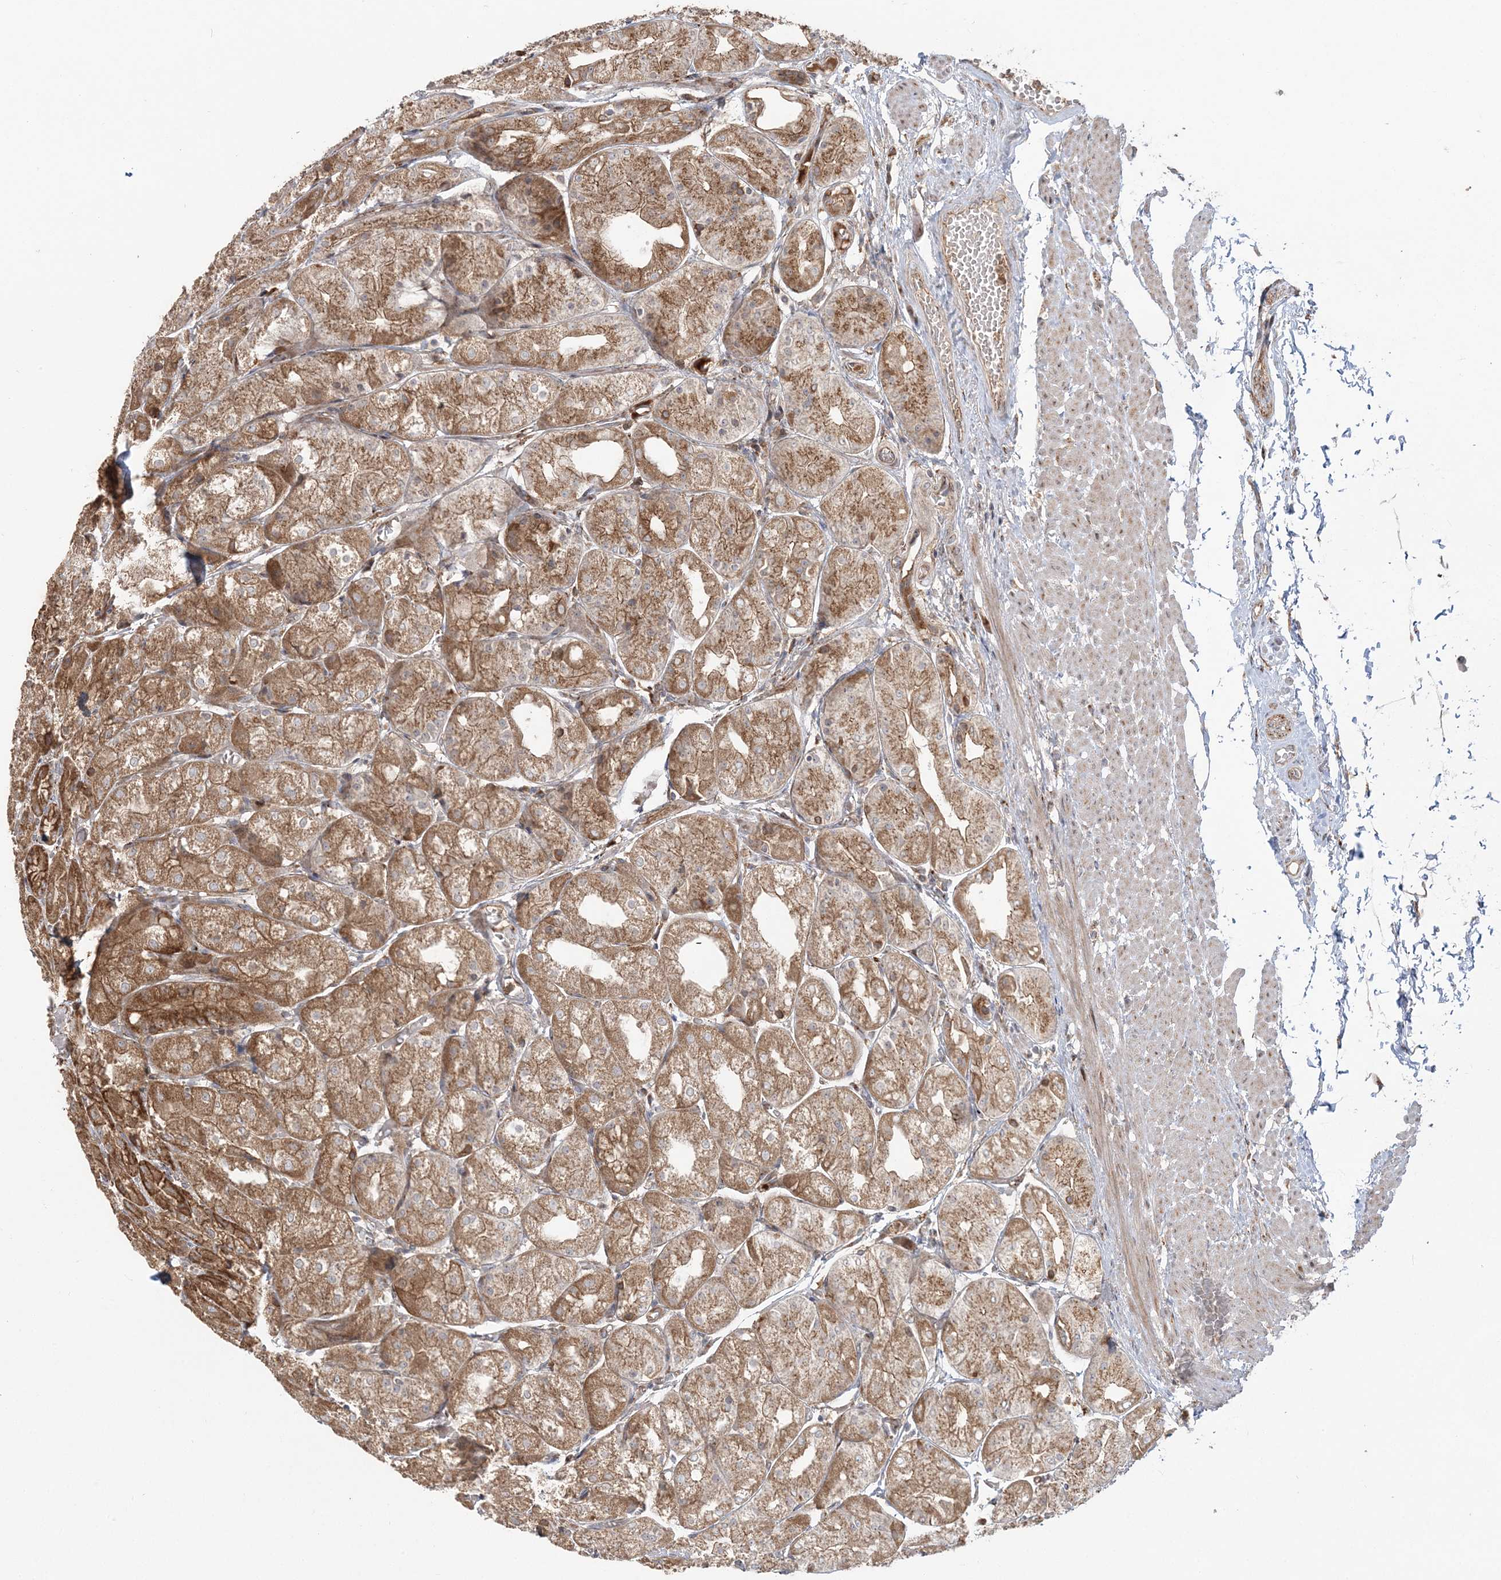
{"staining": {"intensity": "moderate", "quantity": ">75%", "location": "cytoplasmic/membranous"}, "tissue": "stomach", "cell_type": "Glandular cells", "image_type": "normal", "snomed": [{"axis": "morphology", "description": "Normal tissue, NOS"}, {"axis": "topography", "description": "Stomach, upper"}], "caption": "Human stomach stained for a protein (brown) exhibits moderate cytoplasmic/membranous positive positivity in approximately >75% of glandular cells.", "gene": "ABCC3", "patient": {"sex": "male", "age": 72}}